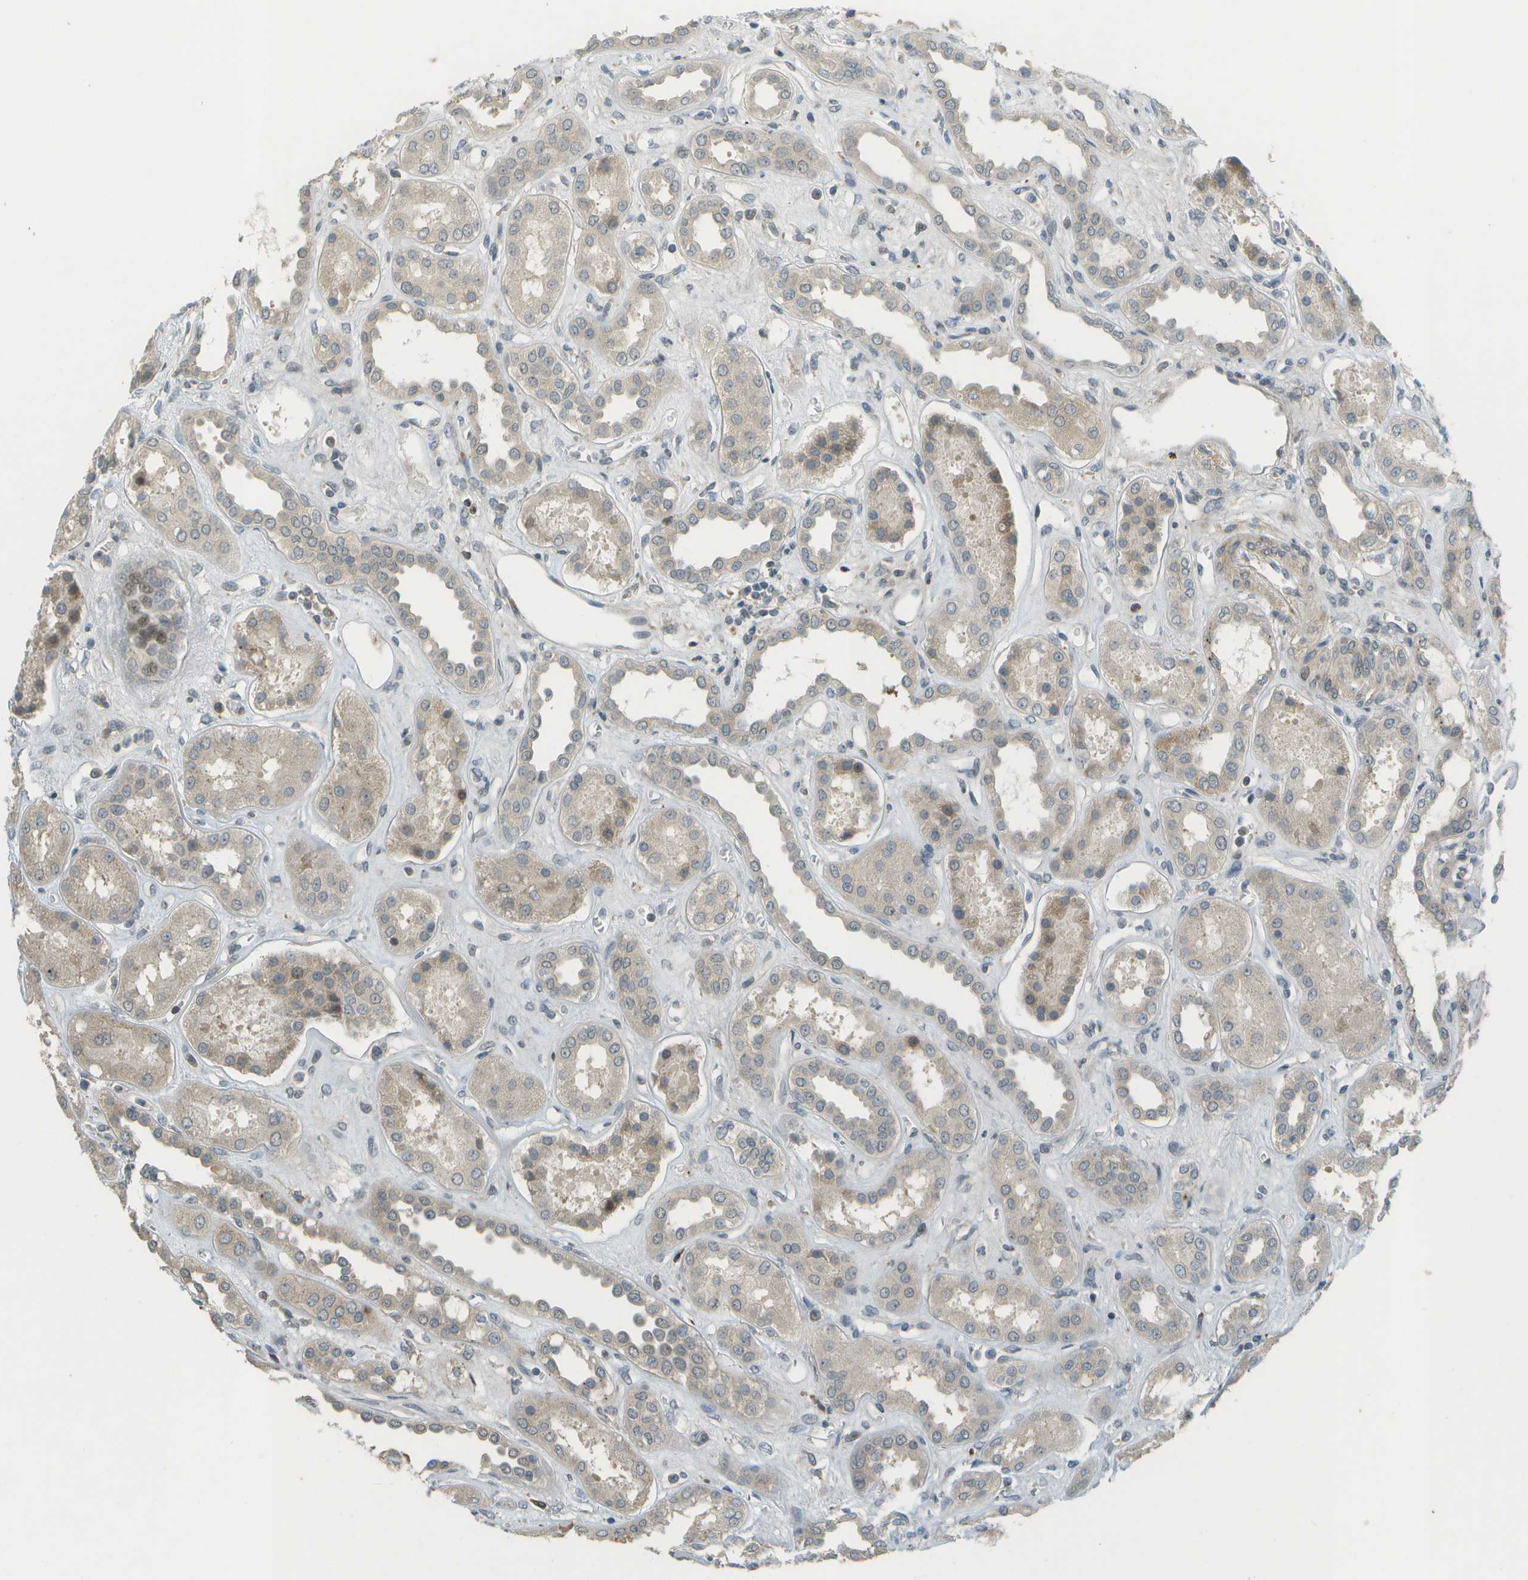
{"staining": {"intensity": "weak", "quantity": "<25%", "location": "cytoplasmic/membranous"}, "tissue": "kidney", "cell_type": "Cells in glomeruli", "image_type": "normal", "snomed": [{"axis": "morphology", "description": "Normal tissue, NOS"}, {"axis": "topography", "description": "Kidney"}], "caption": "IHC histopathology image of normal kidney: human kidney stained with DAB displays no significant protein expression in cells in glomeruli.", "gene": "WNK2", "patient": {"sex": "male", "age": 59}}